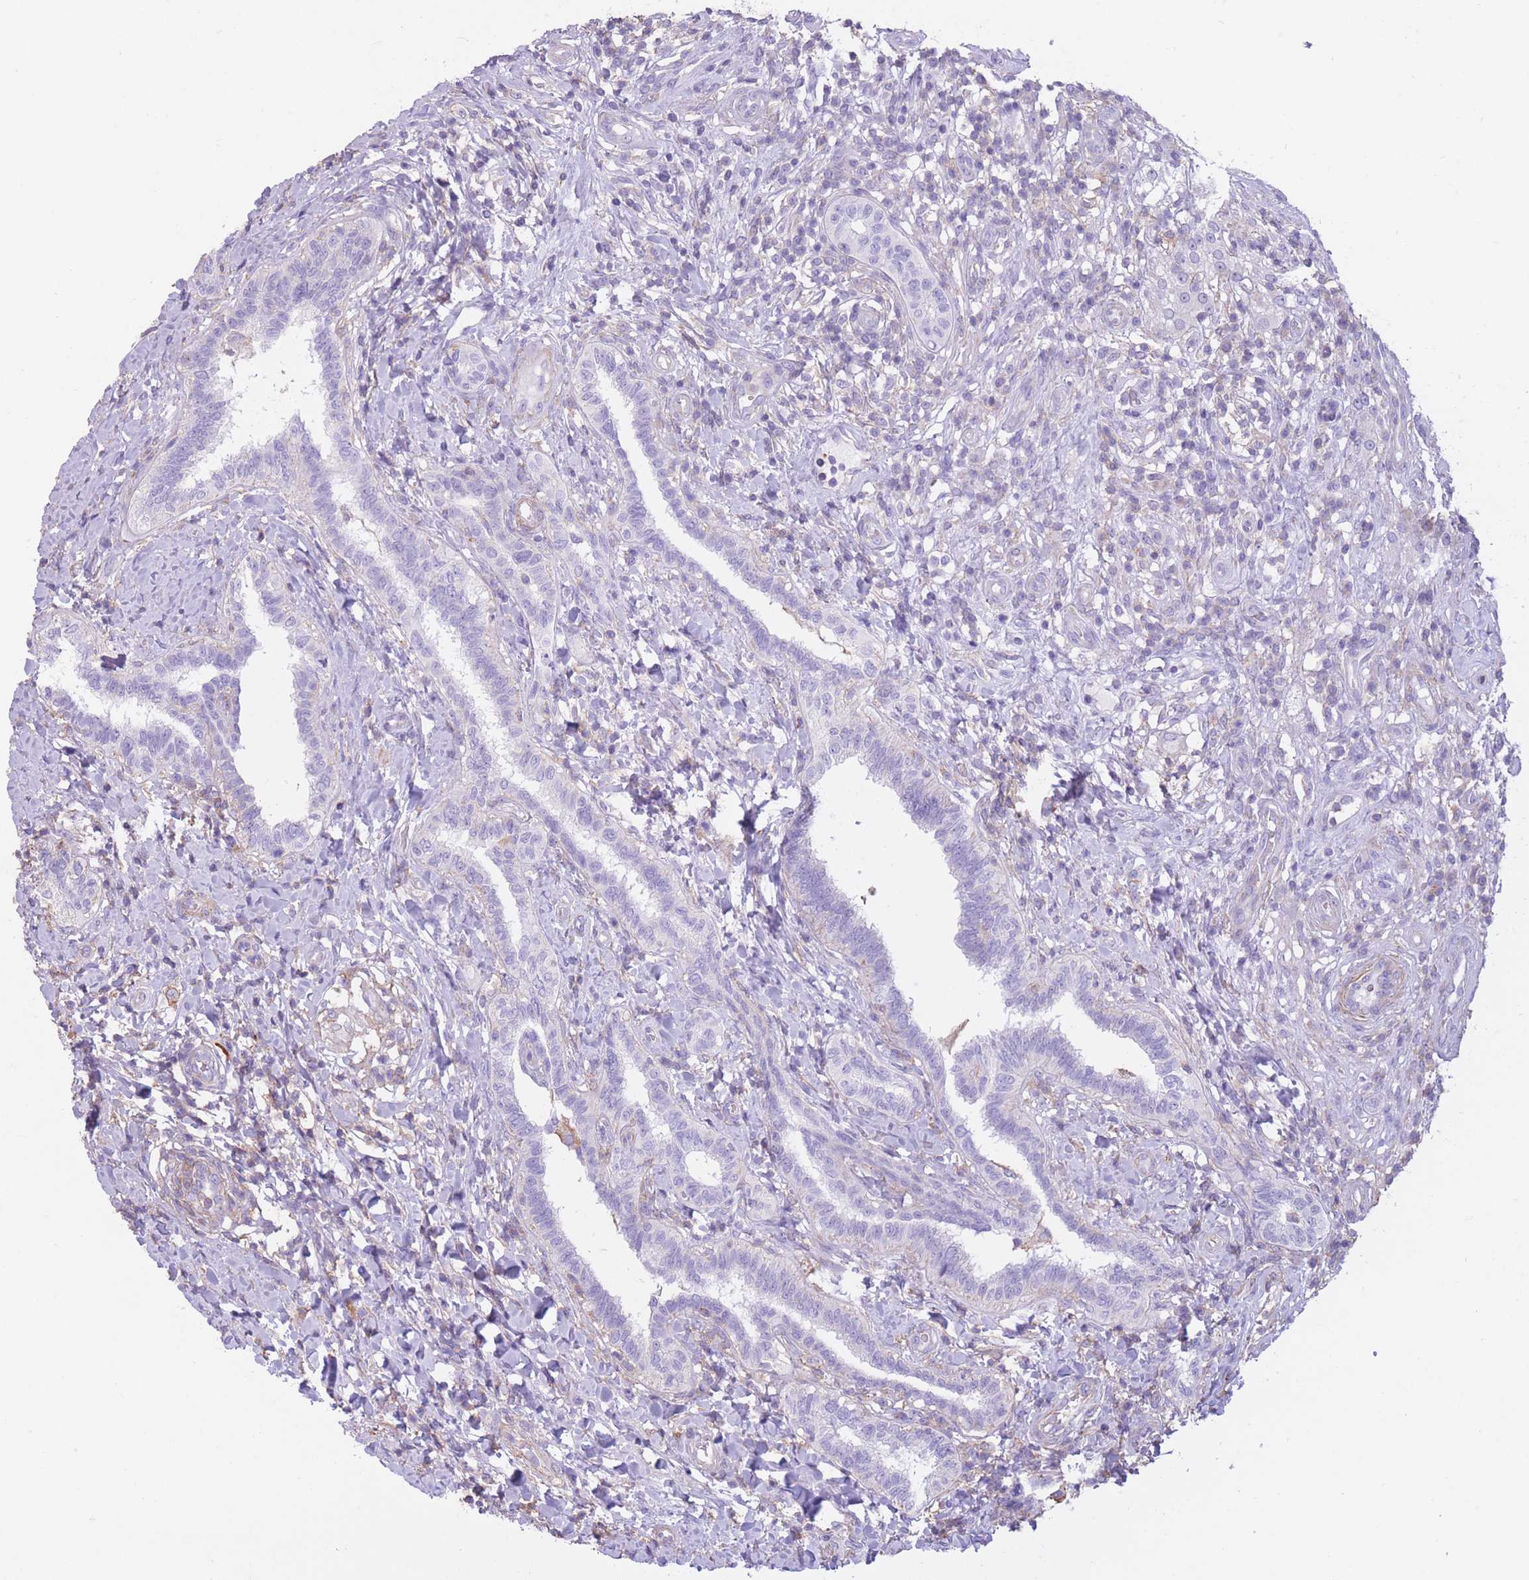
{"staining": {"intensity": "negative", "quantity": "none", "location": "none"}, "tissue": "testis cancer", "cell_type": "Tumor cells", "image_type": "cancer", "snomed": [{"axis": "morphology", "description": "Seminoma, NOS"}, {"axis": "topography", "description": "Testis"}], "caption": "Immunohistochemistry micrograph of testis cancer (seminoma) stained for a protein (brown), which reveals no staining in tumor cells.", "gene": "PDHA1", "patient": {"sex": "male", "age": 49}}